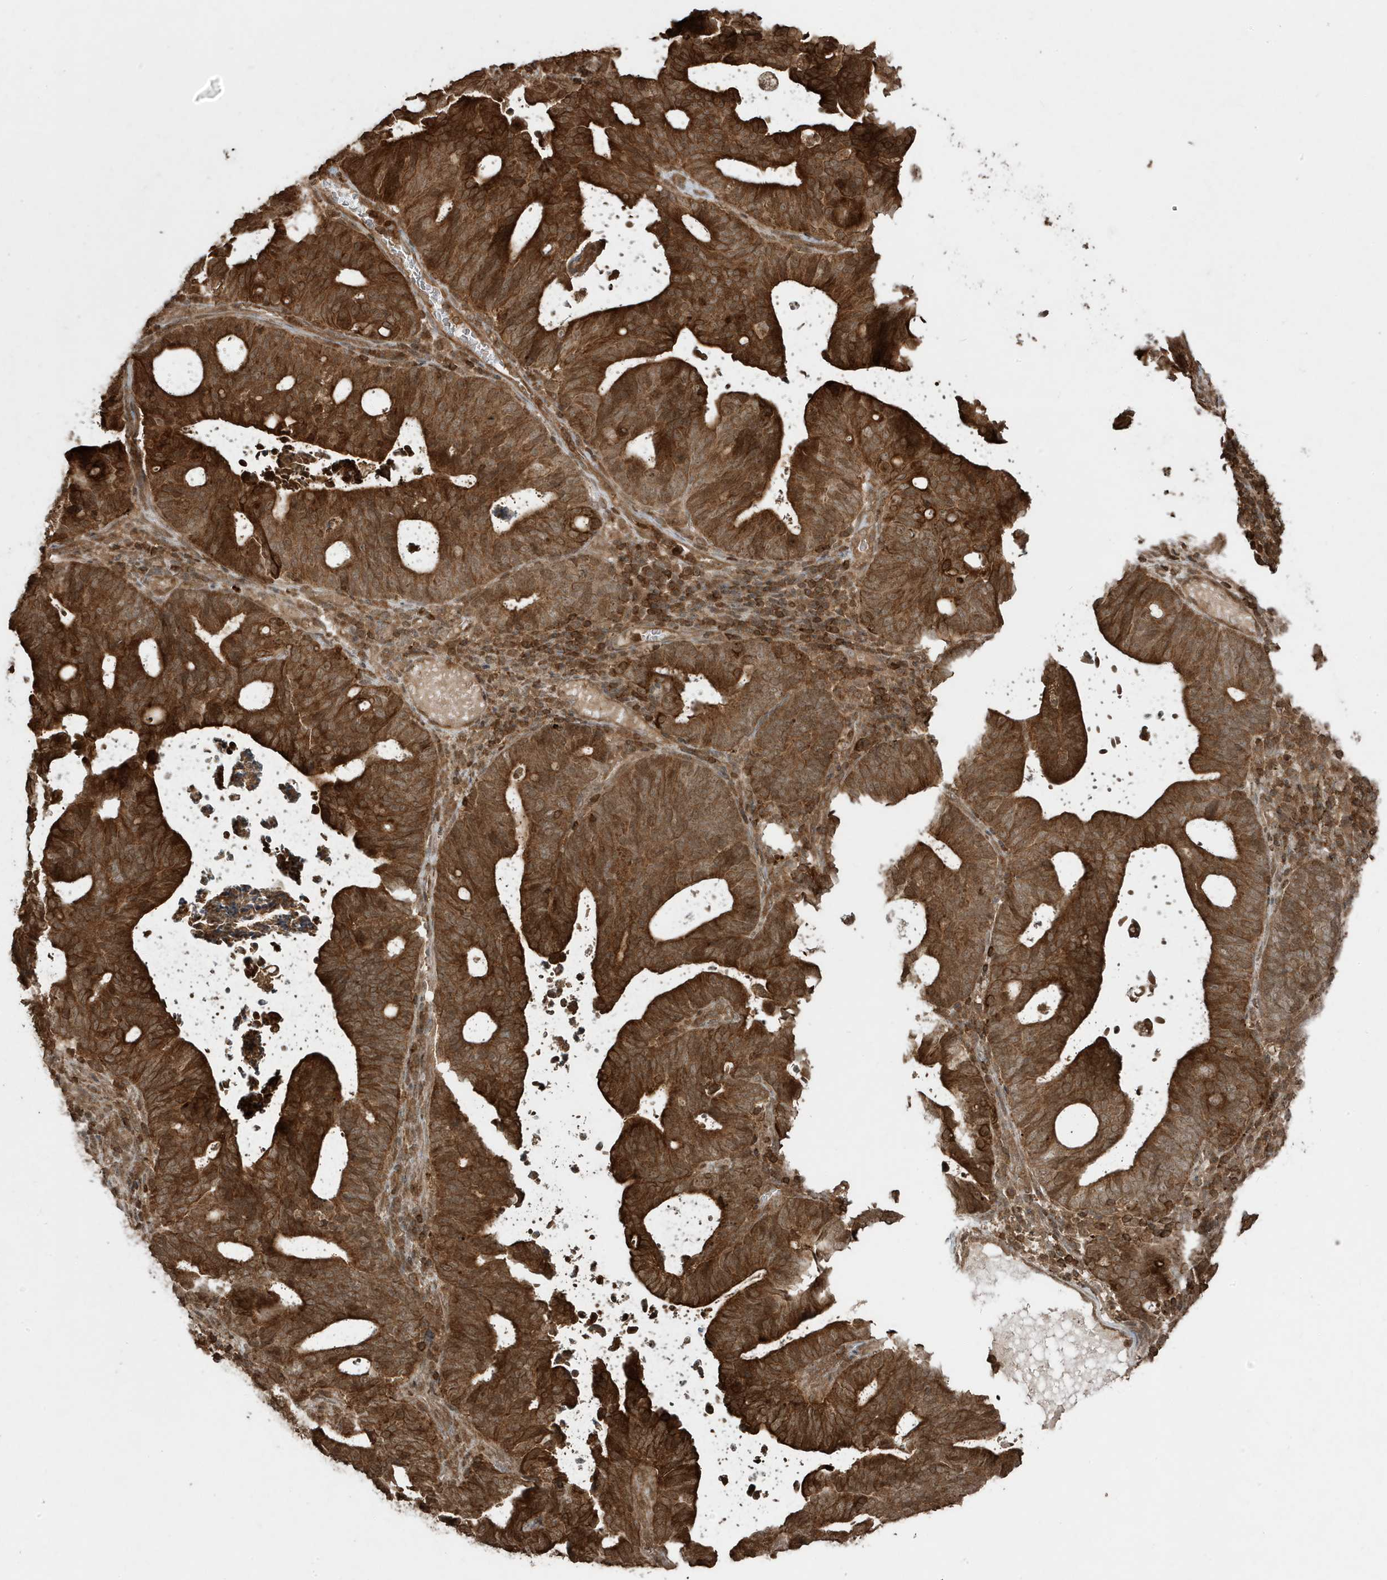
{"staining": {"intensity": "strong", "quantity": ">75%", "location": "cytoplasmic/membranous"}, "tissue": "endometrial cancer", "cell_type": "Tumor cells", "image_type": "cancer", "snomed": [{"axis": "morphology", "description": "Adenocarcinoma, NOS"}, {"axis": "topography", "description": "Uterus"}], "caption": "Endometrial adenocarcinoma stained with a protein marker exhibits strong staining in tumor cells.", "gene": "ASAP1", "patient": {"sex": "female", "age": 83}}